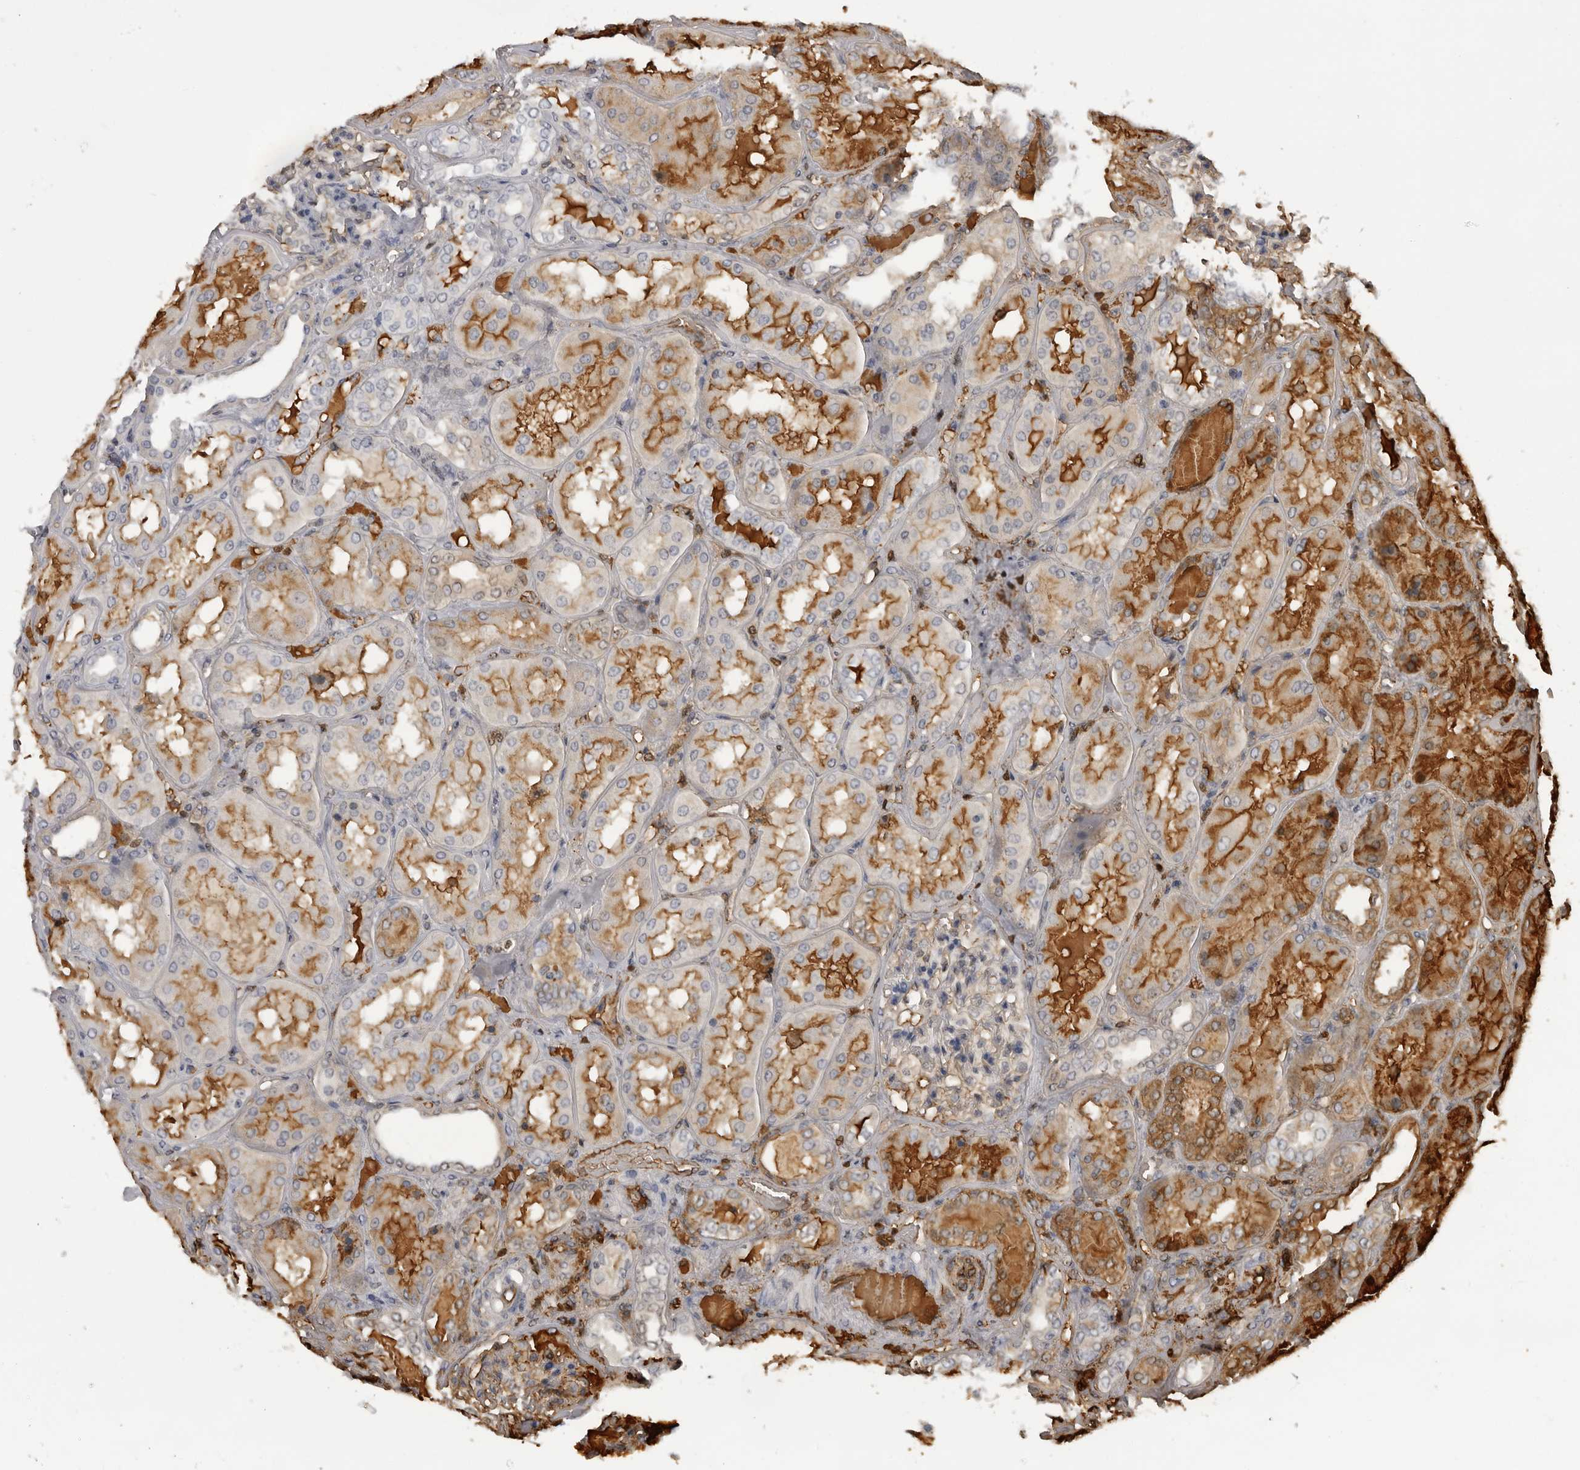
{"staining": {"intensity": "weak", "quantity": ">75%", "location": "cytoplasmic/membranous"}, "tissue": "kidney", "cell_type": "Cells in glomeruli", "image_type": "normal", "snomed": [{"axis": "morphology", "description": "Normal tissue, NOS"}, {"axis": "topography", "description": "Kidney"}], "caption": "Kidney stained with DAB (3,3'-diaminobenzidine) immunohistochemistry (IHC) shows low levels of weak cytoplasmic/membranous positivity in about >75% of cells in glomeruli.", "gene": "PLEKHF2", "patient": {"sex": "female", "age": 56}}